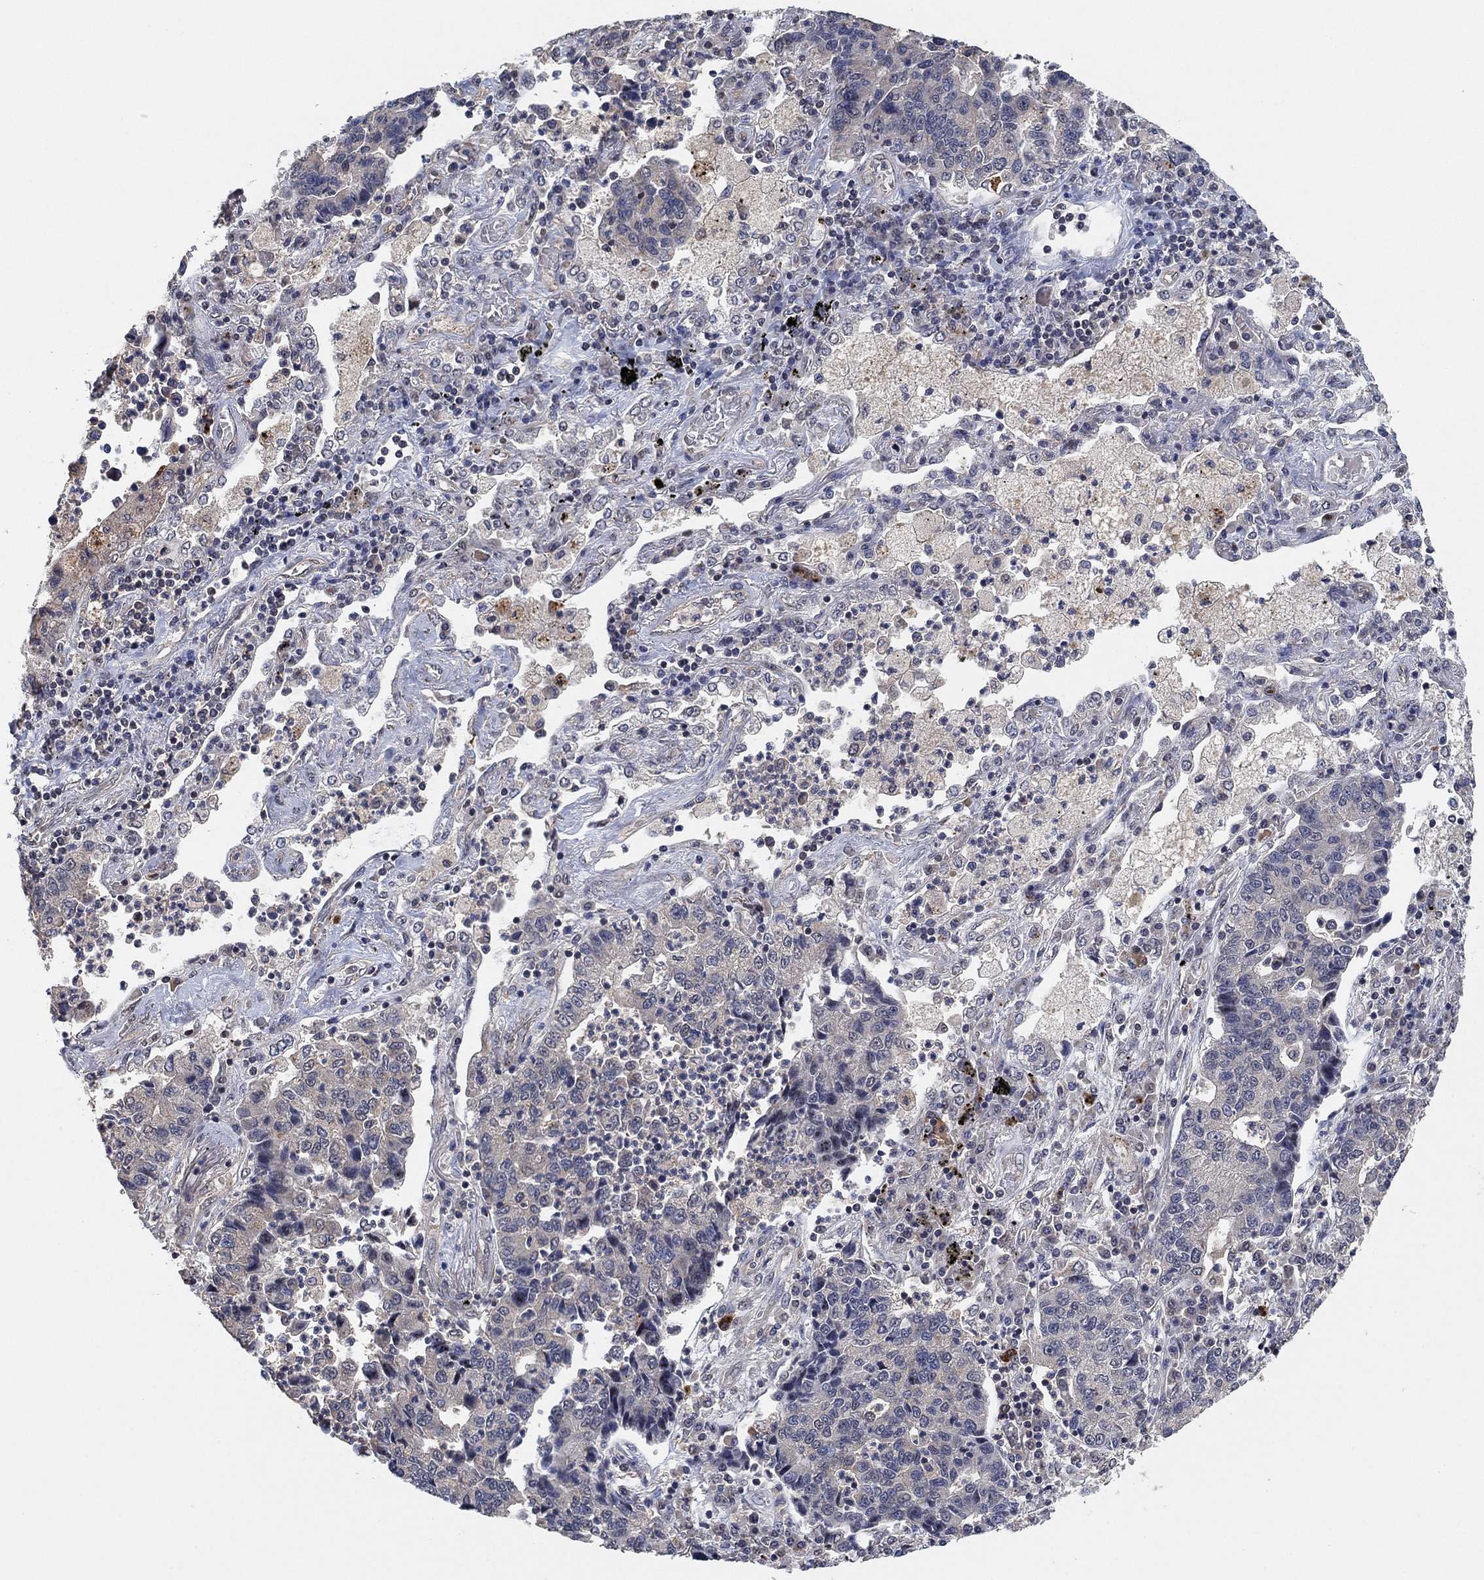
{"staining": {"intensity": "negative", "quantity": "none", "location": "none"}, "tissue": "lung cancer", "cell_type": "Tumor cells", "image_type": "cancer", "snomed": [{"axis": "morphology", "description": "Adenocarcinoma, NOS"}, {"axis": "topography", "description": "Lung"}], "caption": "A micrograph of lung cancer stained for a protein reveals no brown staining in tumor cells.", "gene": "CCDC43", "patient": {"sex": "female", "age": 57}}